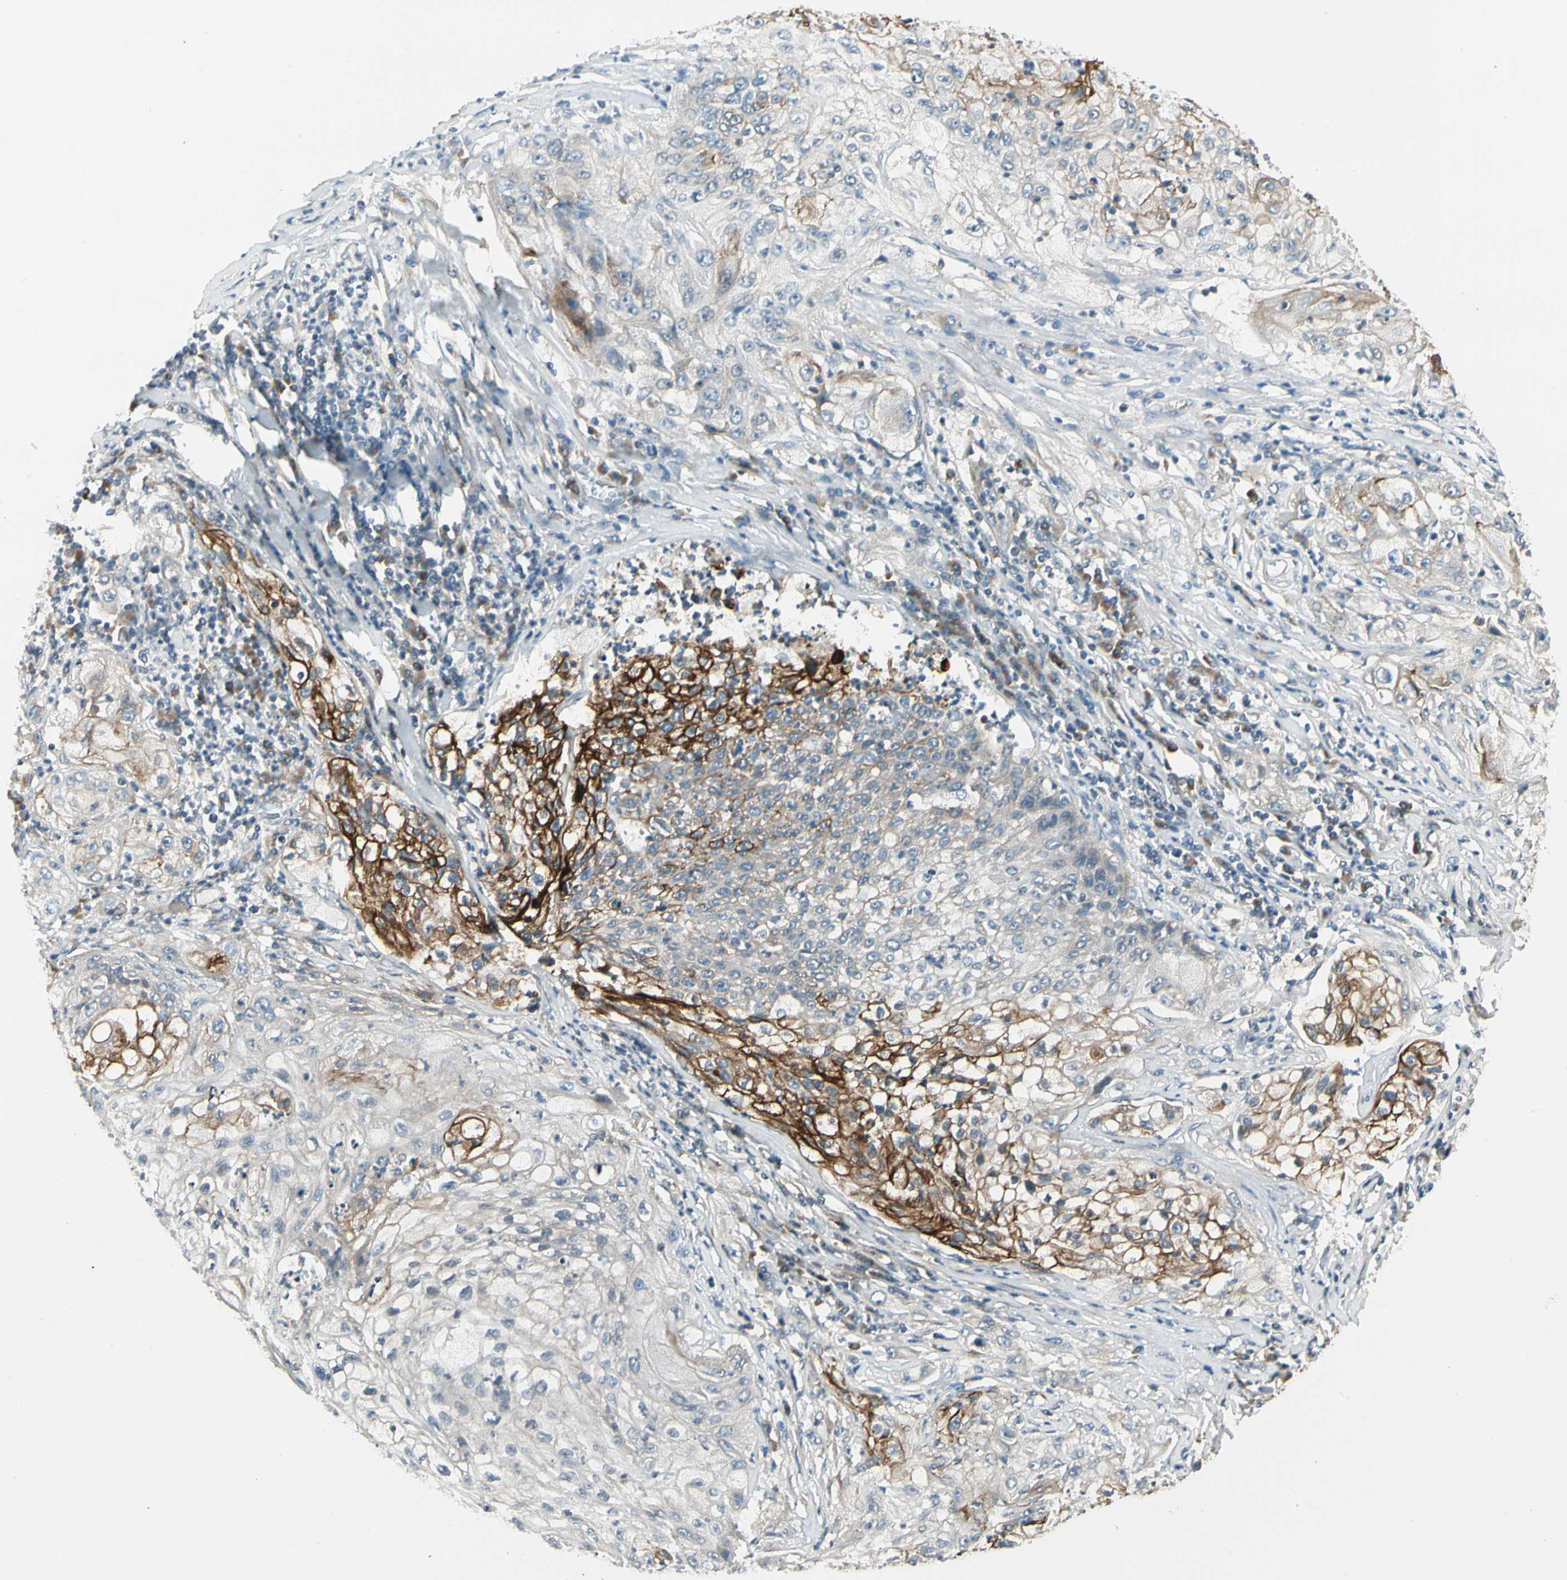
{"staining": {"intensity": "strong", "quantity": "25%-75%", "location": "cytoplasmic/membranous"}, "tissue": "lung cancer", "cell_type": "Tumor cells", "image_type": "cancer", "snomed": [{"axis": "morphology", "description": "Inflammation, NOS"}, {"axis": "morphology", "description": "Squamous cell carcinoma, NOS"}, {"axis": "topography", "description": "Lymph node"}, {"axis": "topography", "description": "Soft tissue"}, {"axis": "topography", "description": "Lung"}], "caption": "Approximately 25%-75% of tumor cells in human lung cancer reveal strong cytoplasmic/membranous protein positivity as visualized by brown immunohistochemical staining.", "gene": "BNIP1", "patient": {"sex": "male", "age": 66}}